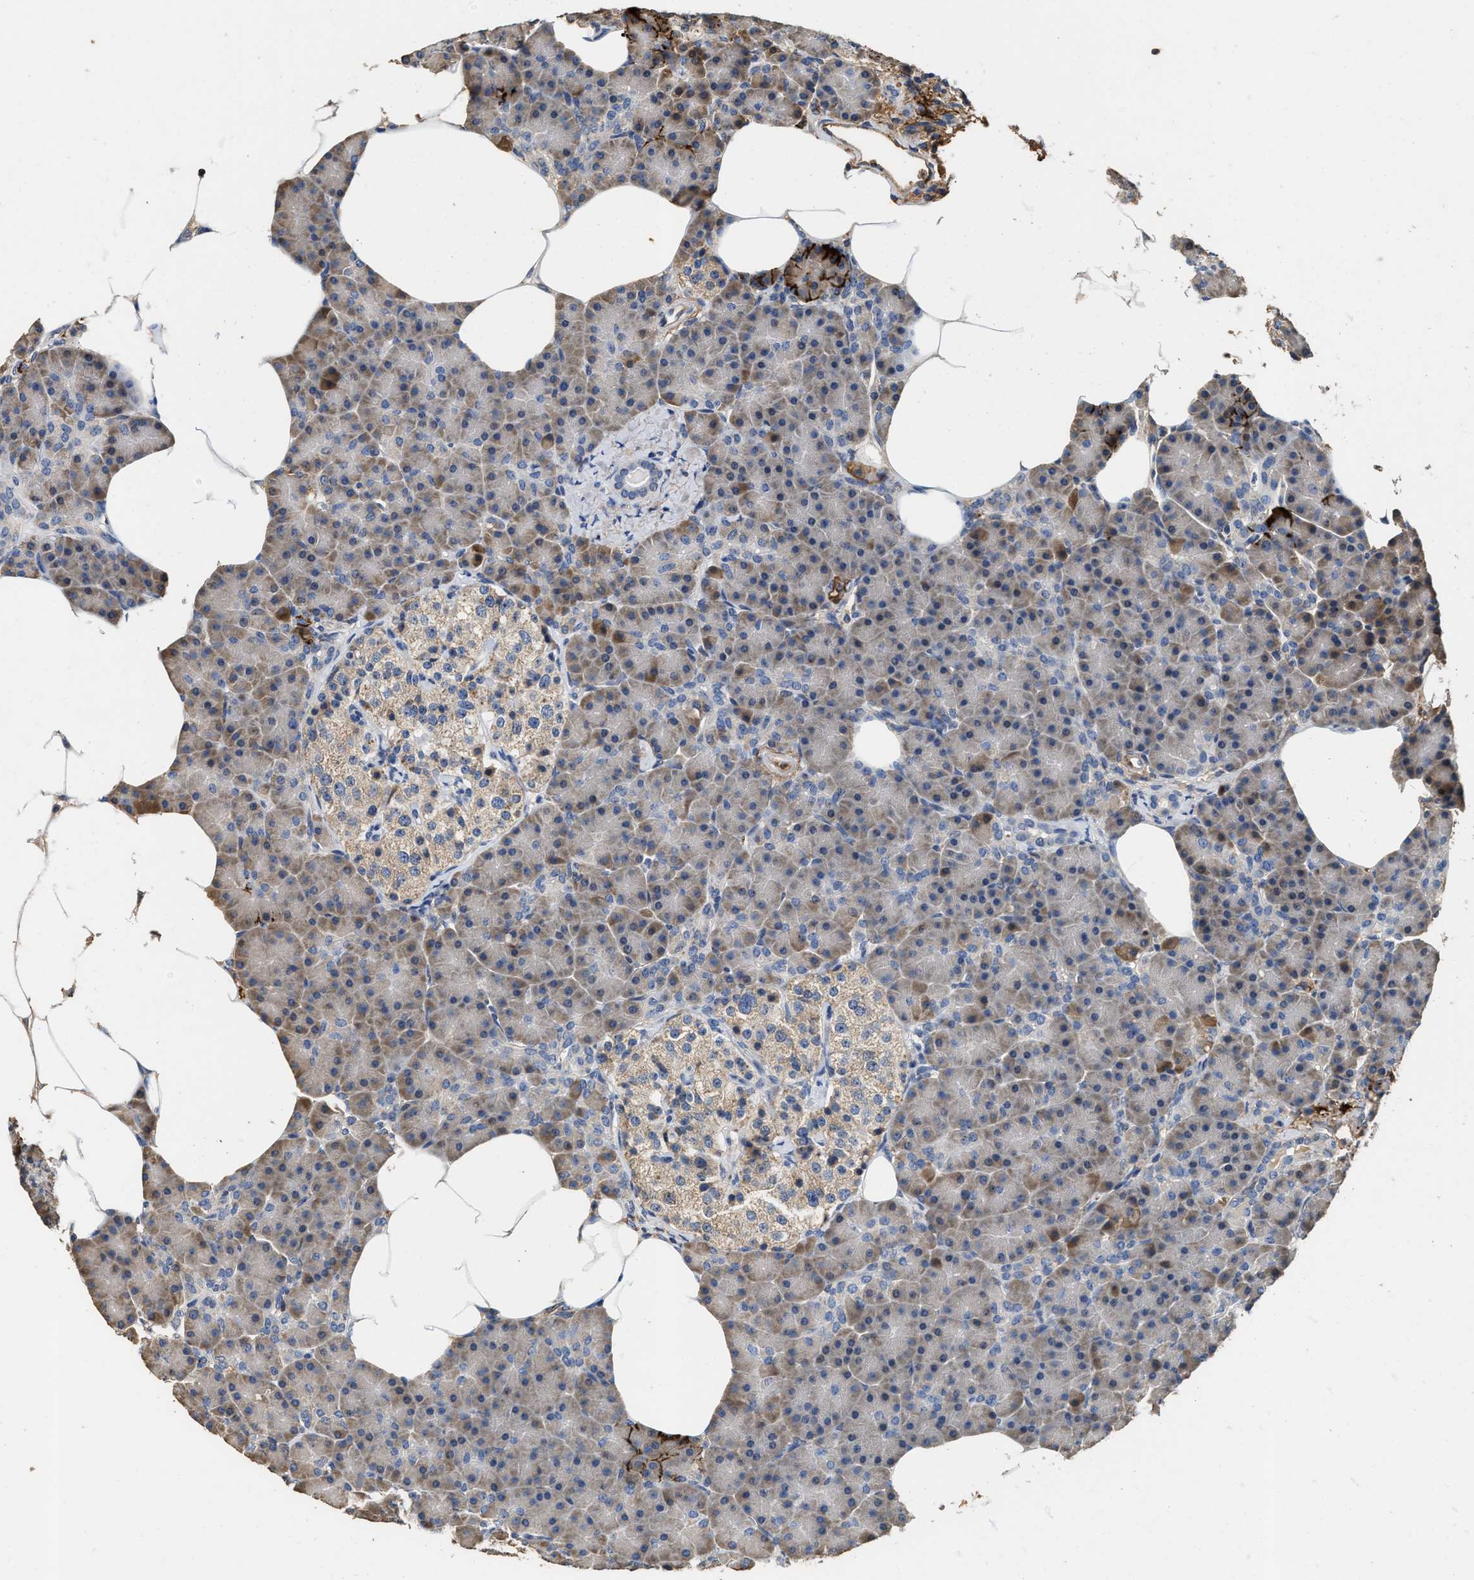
{"staining": {"intensity": "moderate", "quantity": "25%-75%", "location": "cytoplasmic/membranous"}, "tissue": "pancreas", "cell_type": "Exocrine glandular cells", "image_type": "normal", "snomed": [{"axis": "morphology", "description": "Normal tissue, NOS"}, {"axis": "topography", "description": "Pancreas"}], "caption": "Unremarkable pancreas demonstrates moderate cytoplasmic/membranous expression in about 25%-75% of exocrine glandular cells The staining was performed using DAB (3,3'-diaminobenzidine) to visualize the protein expression in brown, while the nuclei were stained in blue with hematoxylin (Magnification: 20x)..", "gene": "C3", "patient": {"sex": "female", "age": 70}}